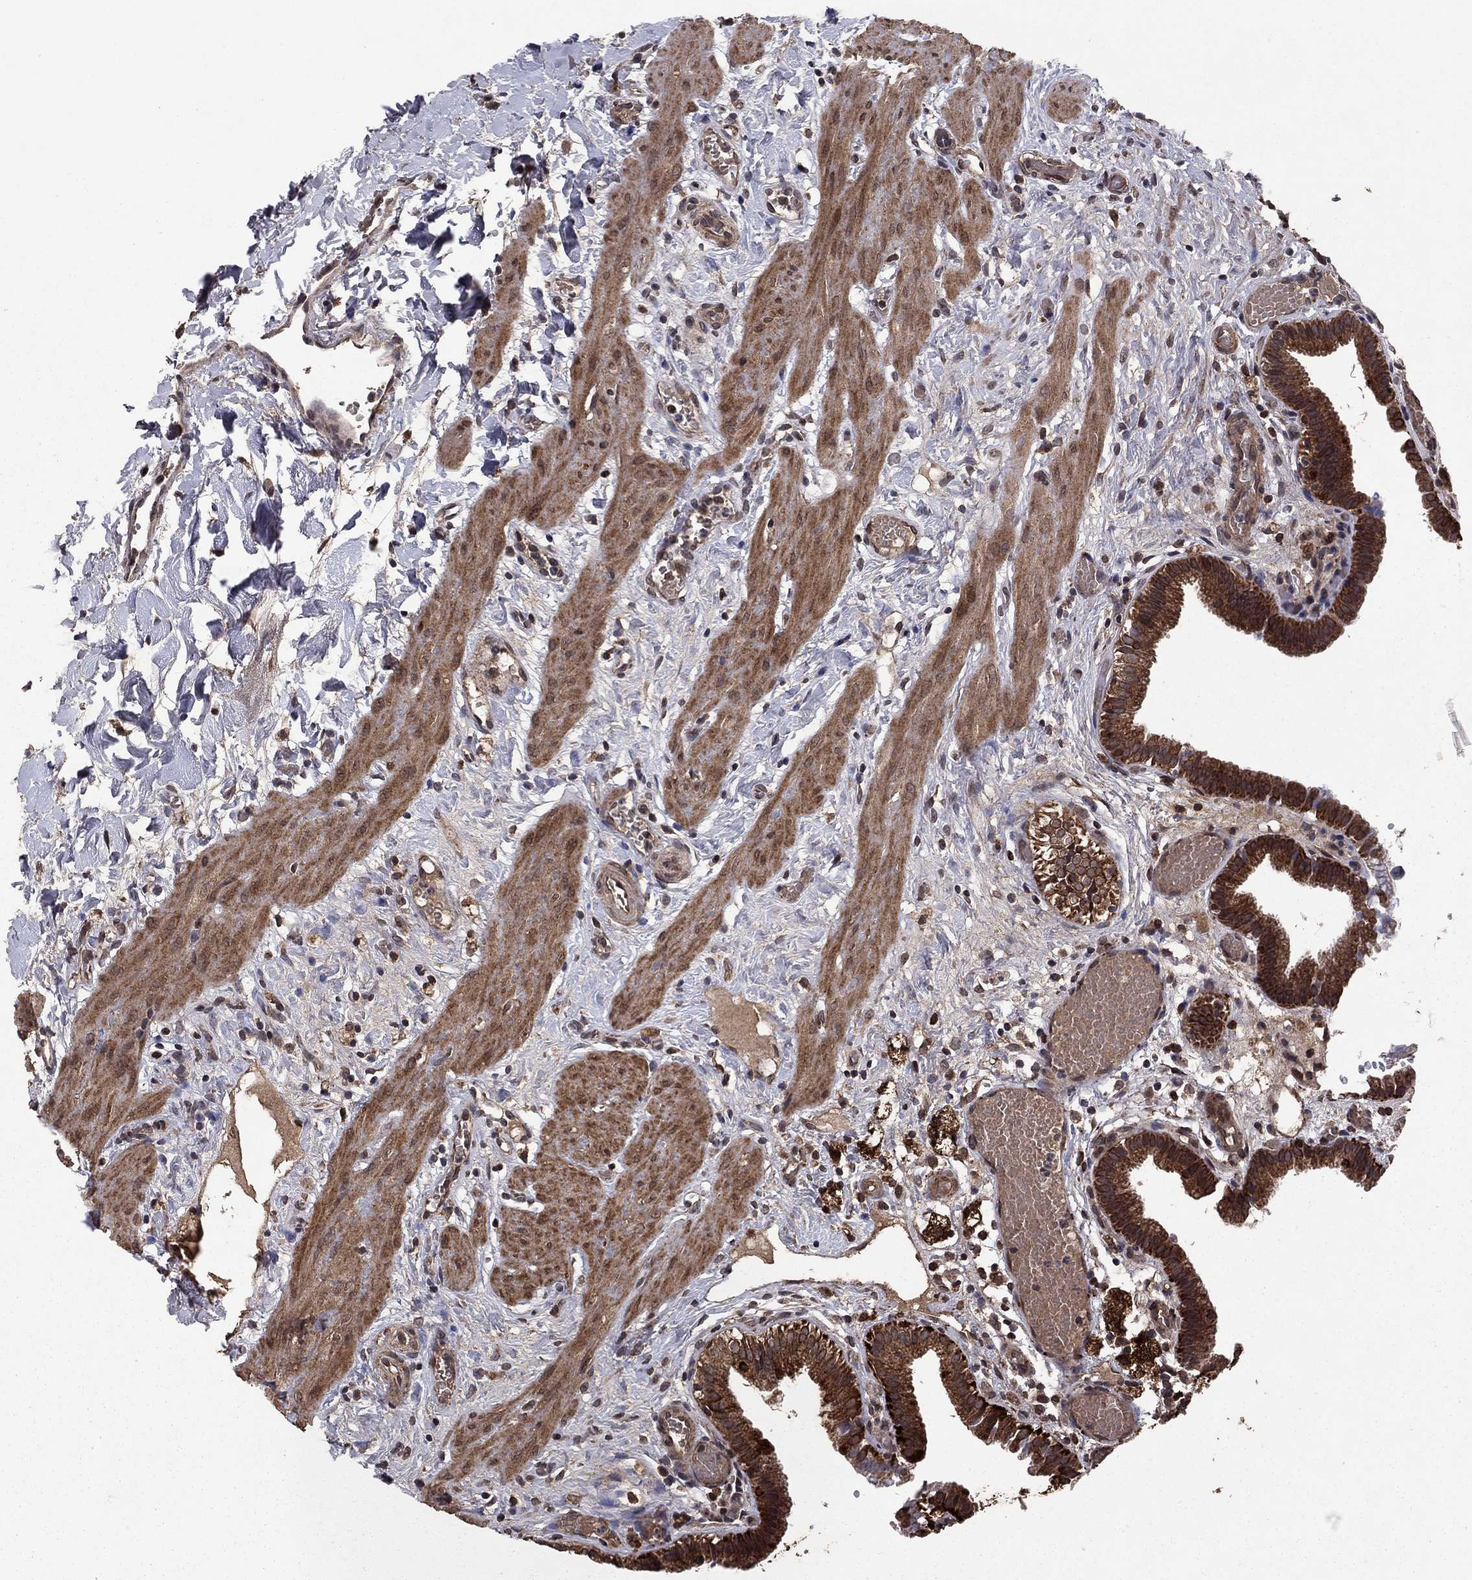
{"staining": {"intensity": "strong", "quantity": ">75%", "location": "cytoplasmic/membranous"}, "tissue": "gallbladder", "cell_type": "Glandular cells", "image_type": "normal", "snomed": [{"axis": "morphology", "description": "Normal tissue, NOS"}, {"axis": "topography", "description": "Gallbladder"}], "caption": "Protein staining of unremarkable gallbladder demonstrates strong cytoplasmic/membranous expression in approximately >75% of glandular cells. Using DAB (brown) and hematoxylin (blue) stains, captured at high magnification using brightfield microscopy.", "gene": "DHRS1", "patient": {"sex": "female", "age": 24}}